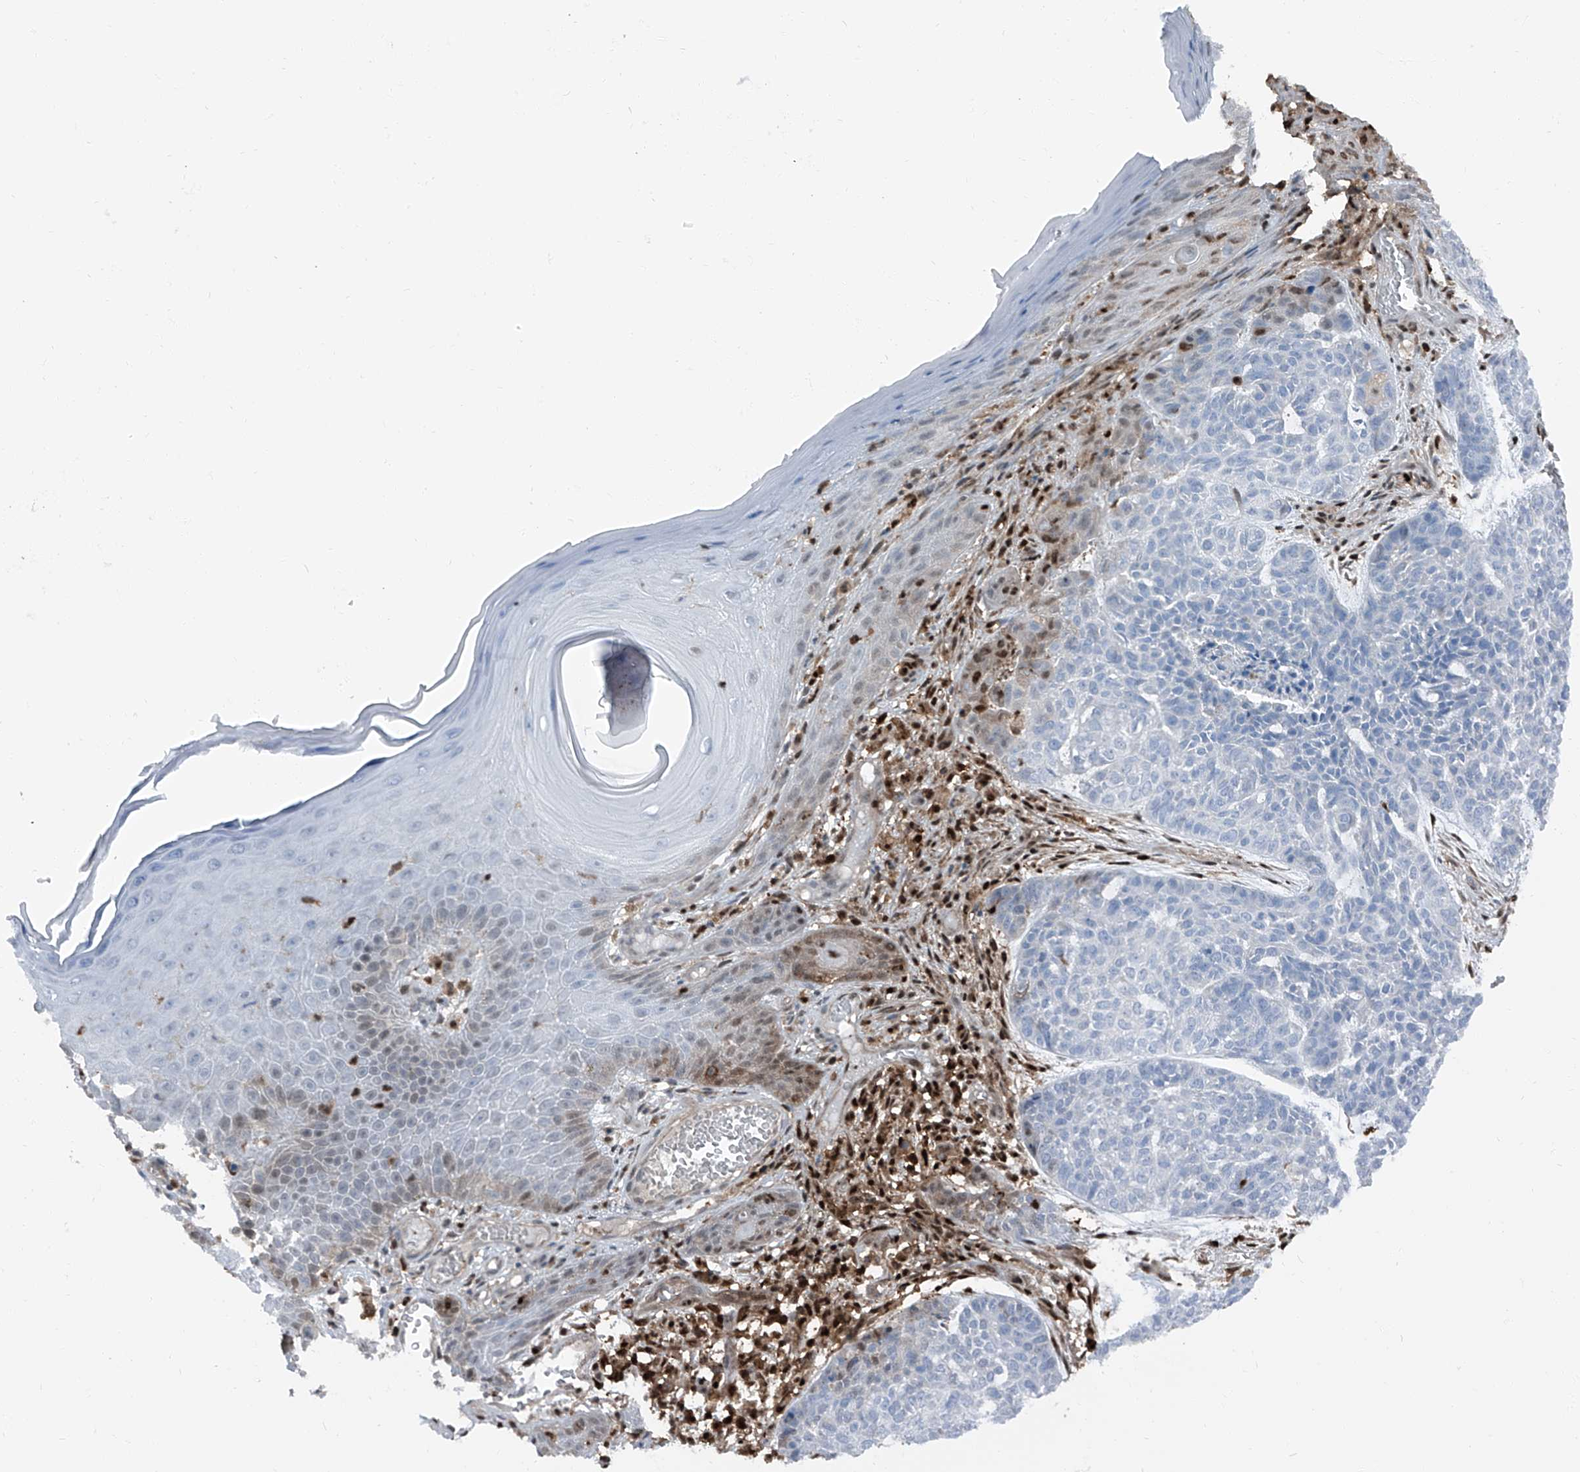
{"staining": {"intensity": "negative", "quantity": "none", "location": "none"}, "tissue": "skin cancer", "cell_type": "Tumor cells", "image_type": "cancer", "snomed": [{"axis": "morphology", "description": "Basal cell carcinoma"}, {"axis": "topography", "description": "Skin"}], "caption": "This is an immunohistochemistry (IHC) micrograph of skin cancer (basal cell carcinoma). There is no expression in tumor cells.", "gene": "PSMB10", "patient": {"sex": "female", "age": 64}}